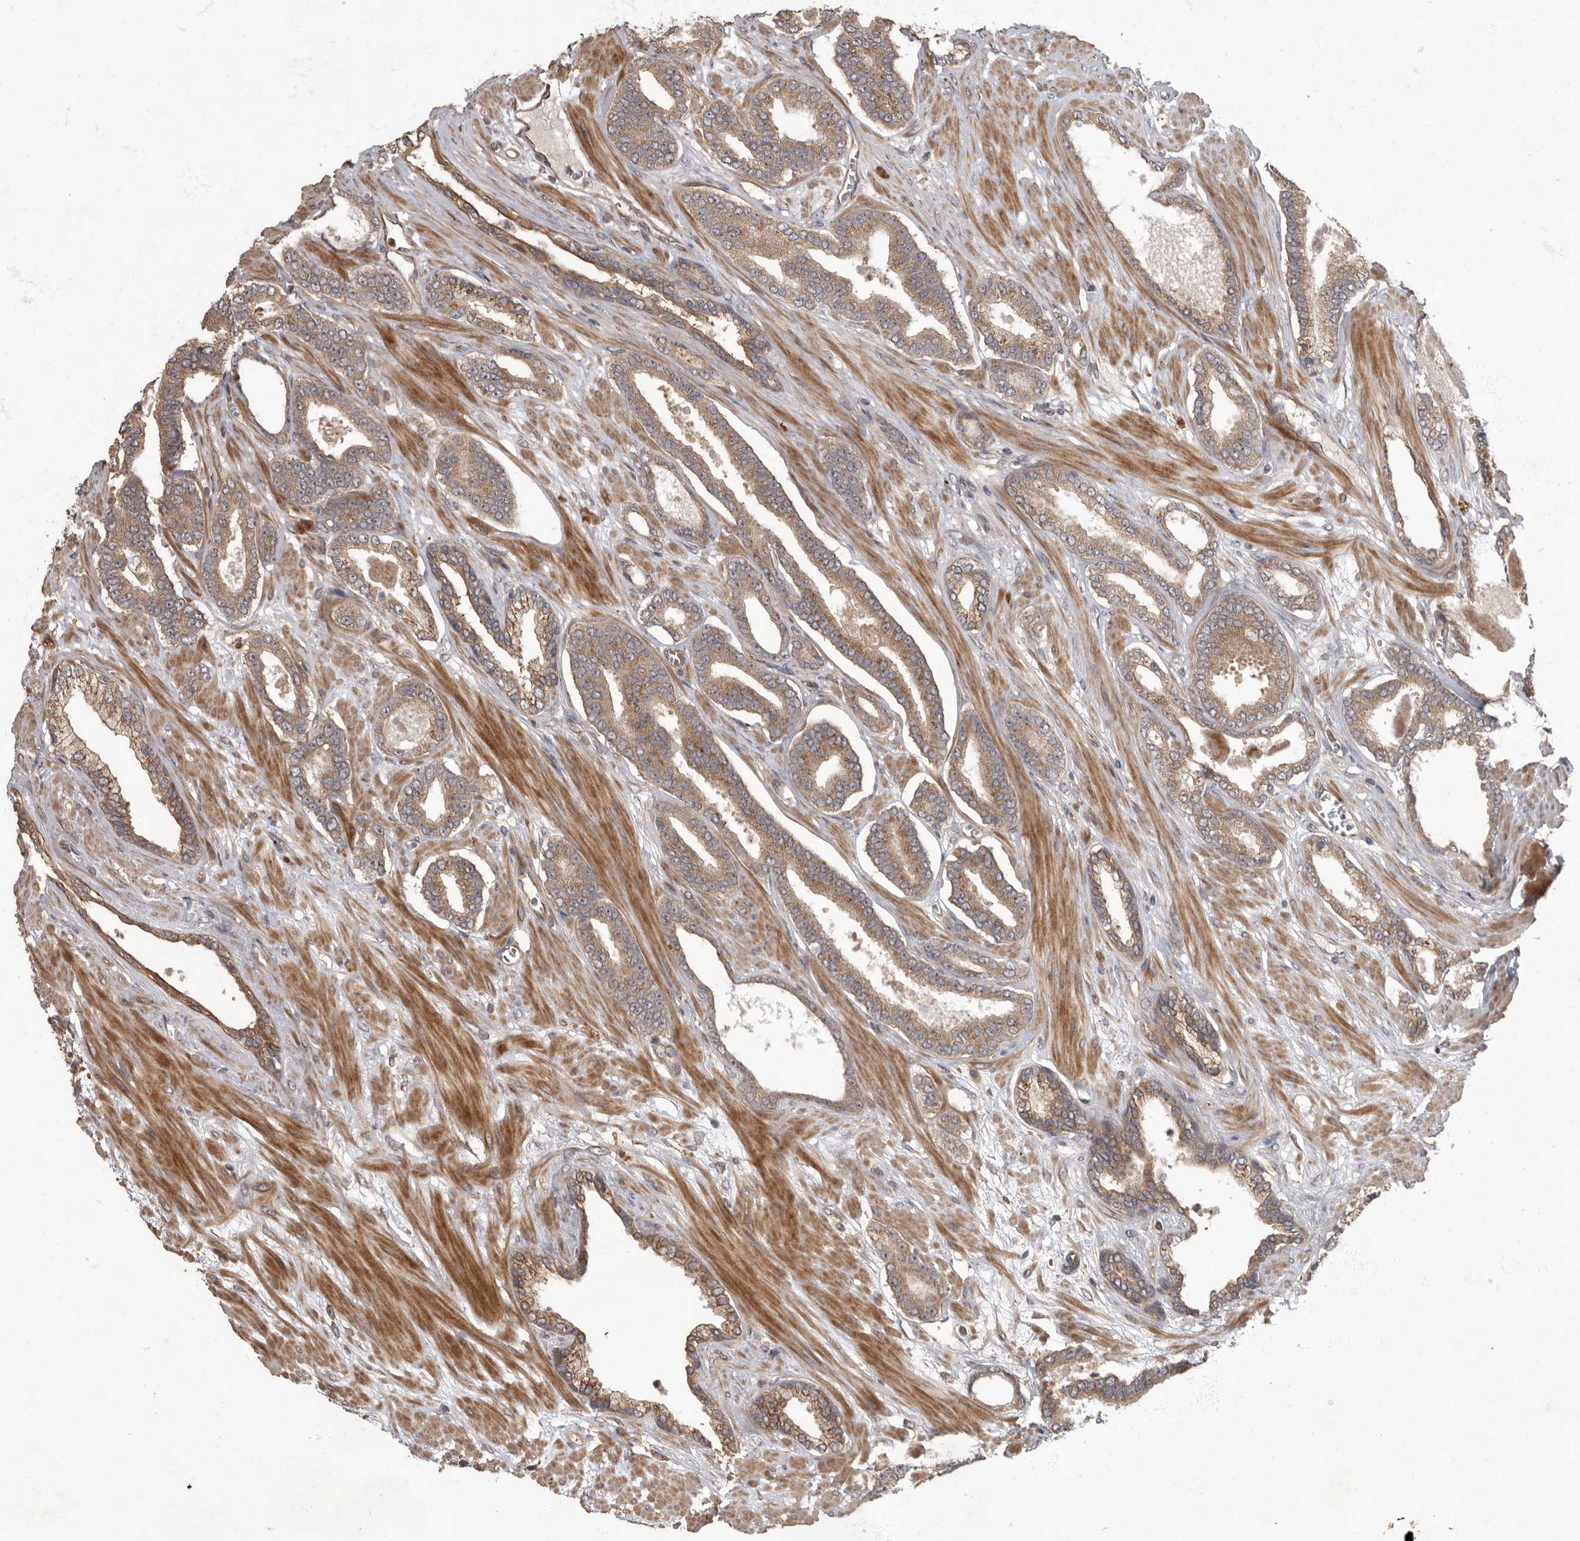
{"staining": {"intensity": "moderate", "quantity": ">75%", "location": "cytoplasmic/membranous"}, "tissue": "prostate cancer", "cell_type": "Tumor cells", "image_type": "cancer", "snomed": [{"axis": "morphology", "description": "Adenocarcinoma, Low grade"}, {"axis": "topography", "description": "Prostate"}], "caption": "Low-grade adenocarcinoma (prostate) was stained to show a protein in brown. There is medium levels of moderate cytoplasmic/membranous positivity in approximately >75% of tumor cells.", "gene": "IQCK", "patient": {"sex": "male", "age": 70}}